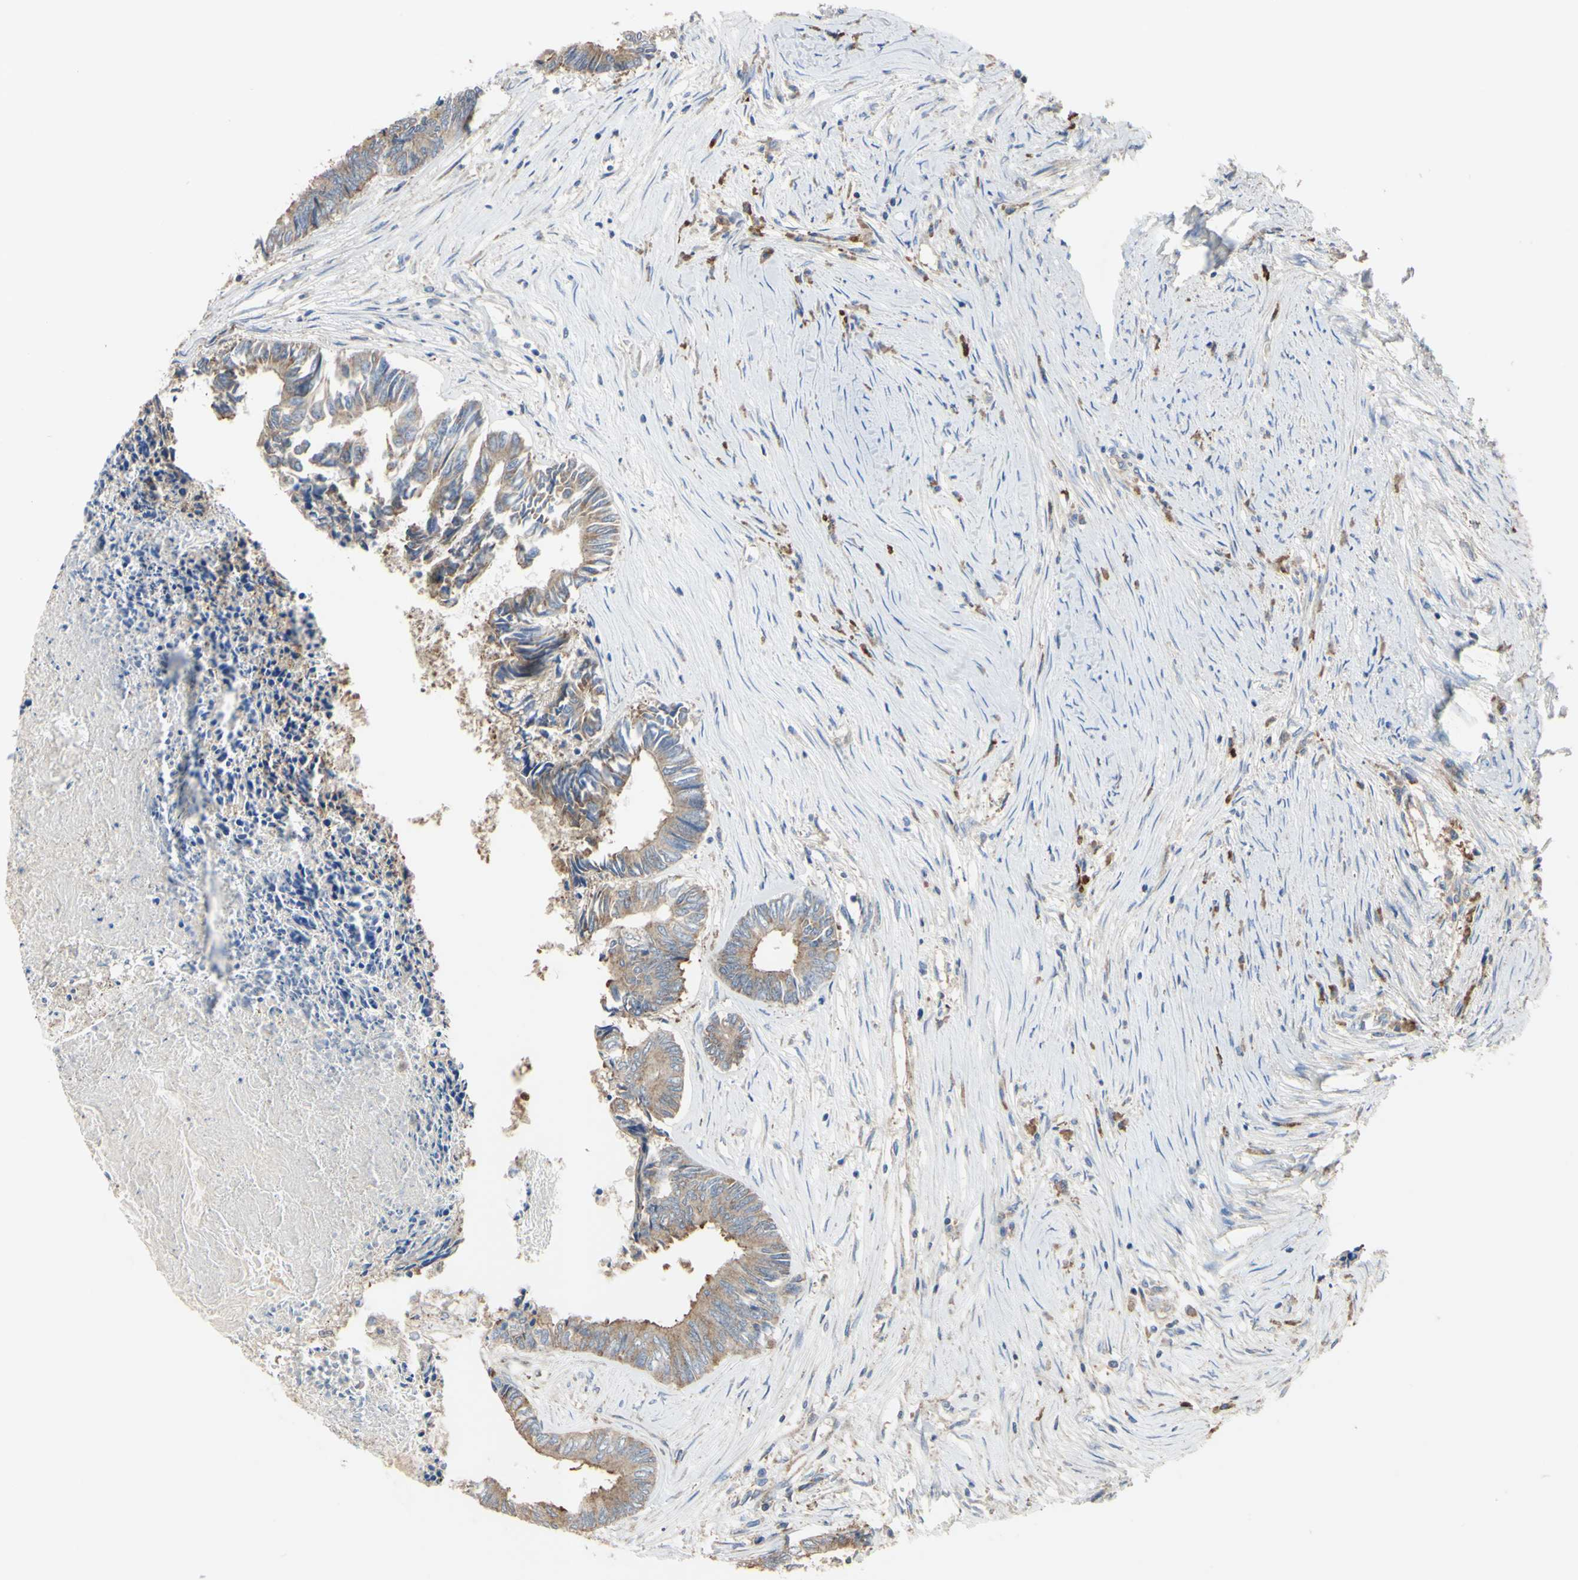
{"staining": {"intensity": "moderate", "quantity": ">75%", "location": "cytoplasmic/membranous"}, "tissue": "colorectal cancer", "cell_type": "Tumor cells", "image_type": "cancer", "snomed": [{"axis": "morphology", "description": "Adenocarcinoma, NOS"}, {"axis": "topography", "description": "Rectum"}], "caption": "Colorectal cancer tissue demonstrates moderate cytoplasmic/membranous staining in about >75% of tumor cells, visualized by immunohistochemistry.", "gene": "BECN1", "patient": {"sex": "male", "age": 63}}